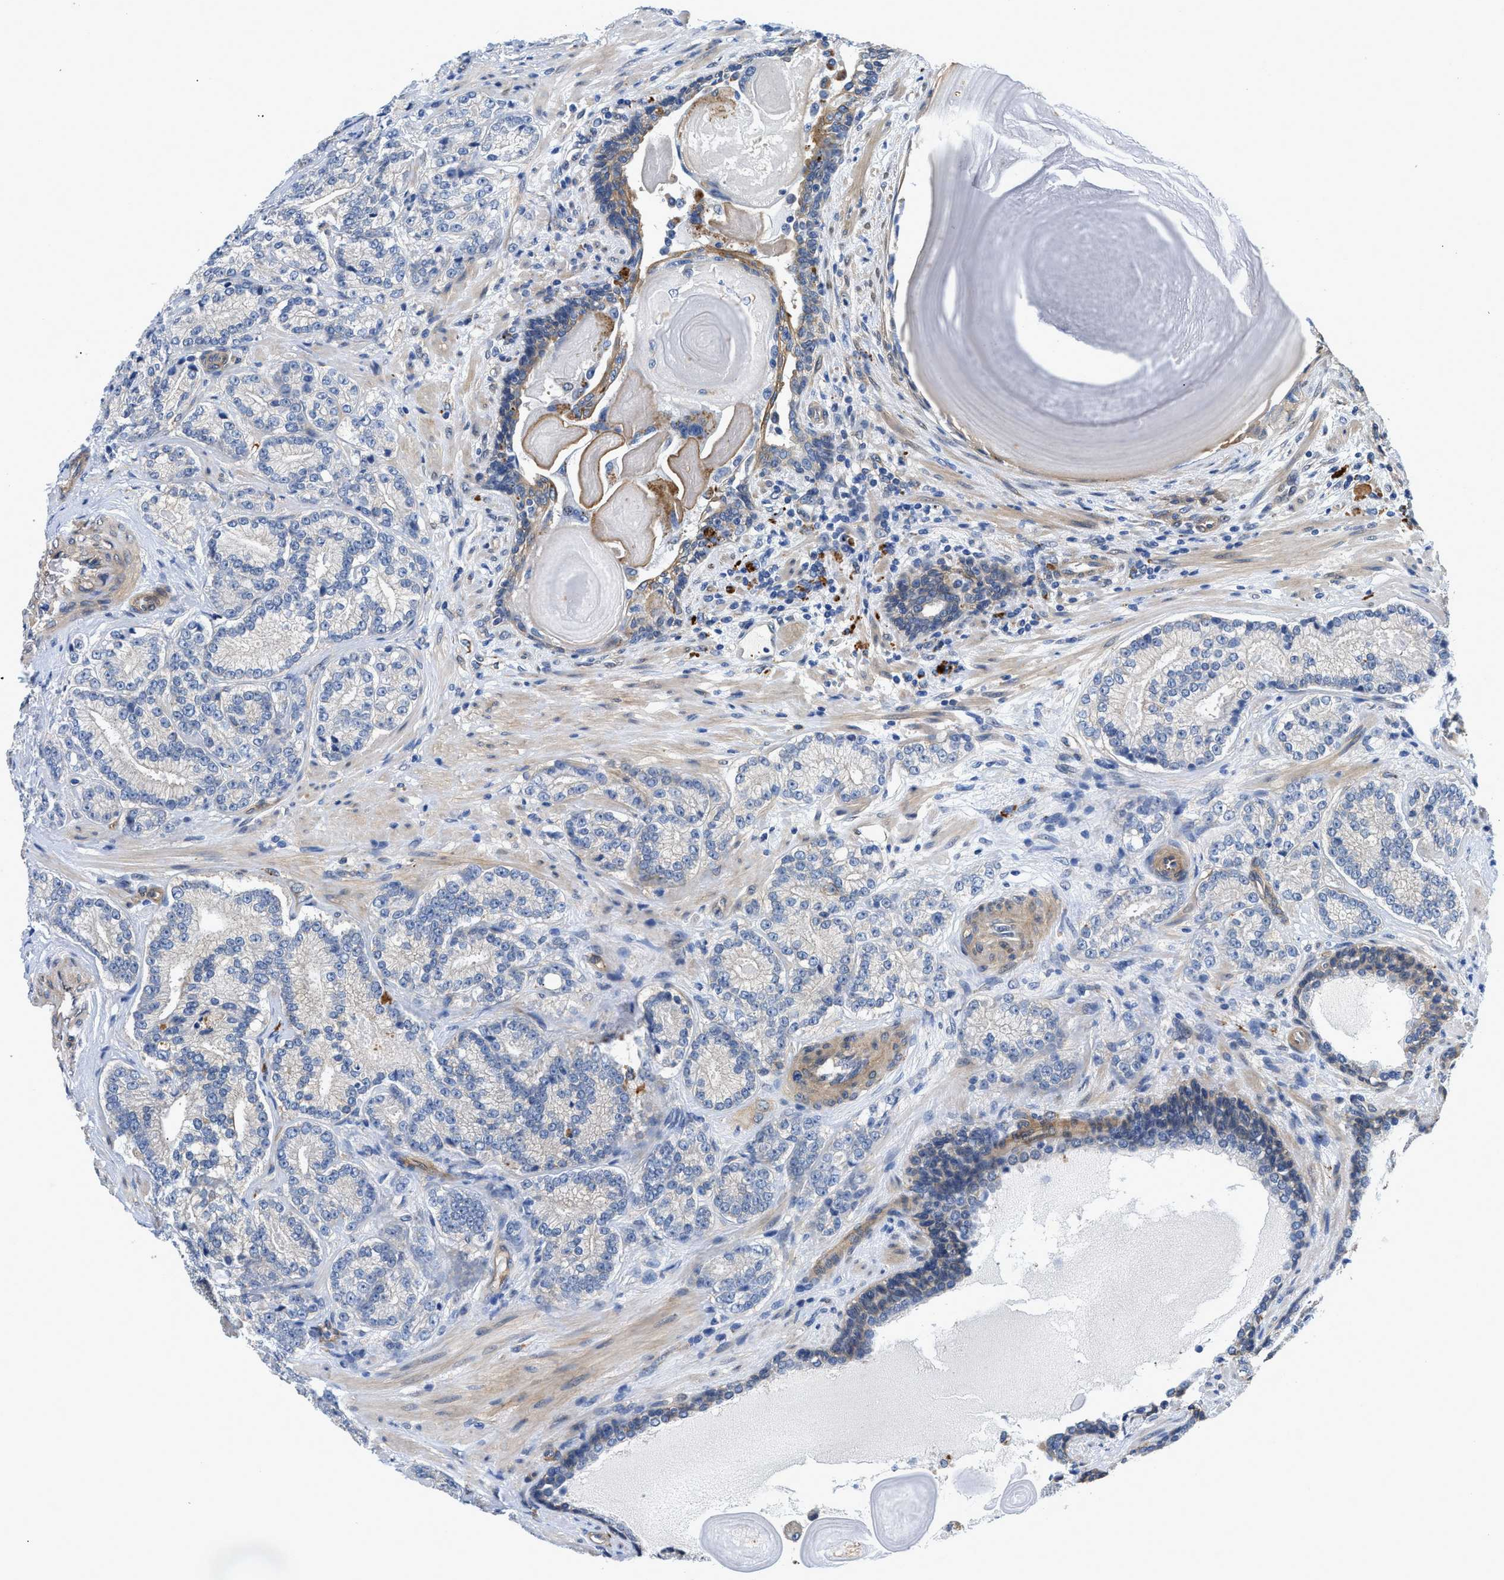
{"staining": {"intensity": "negative", "quantity": "none", "location": "none"}, "tissue": "prostate cancer", "cell_type": "Tumor cells", "image_type": "cancer", "snomed": [{"axis": "morphology", "description": "Adenocarcinoma, High grade"}, {"axis": "topography", "description": "Prostate"}], "caption": "Tumor cells show no significant expression in prostate adenocarcinoma (high-grade).", "gene": "RAPH1", "patient": {"sex": "male", "age": 61}}